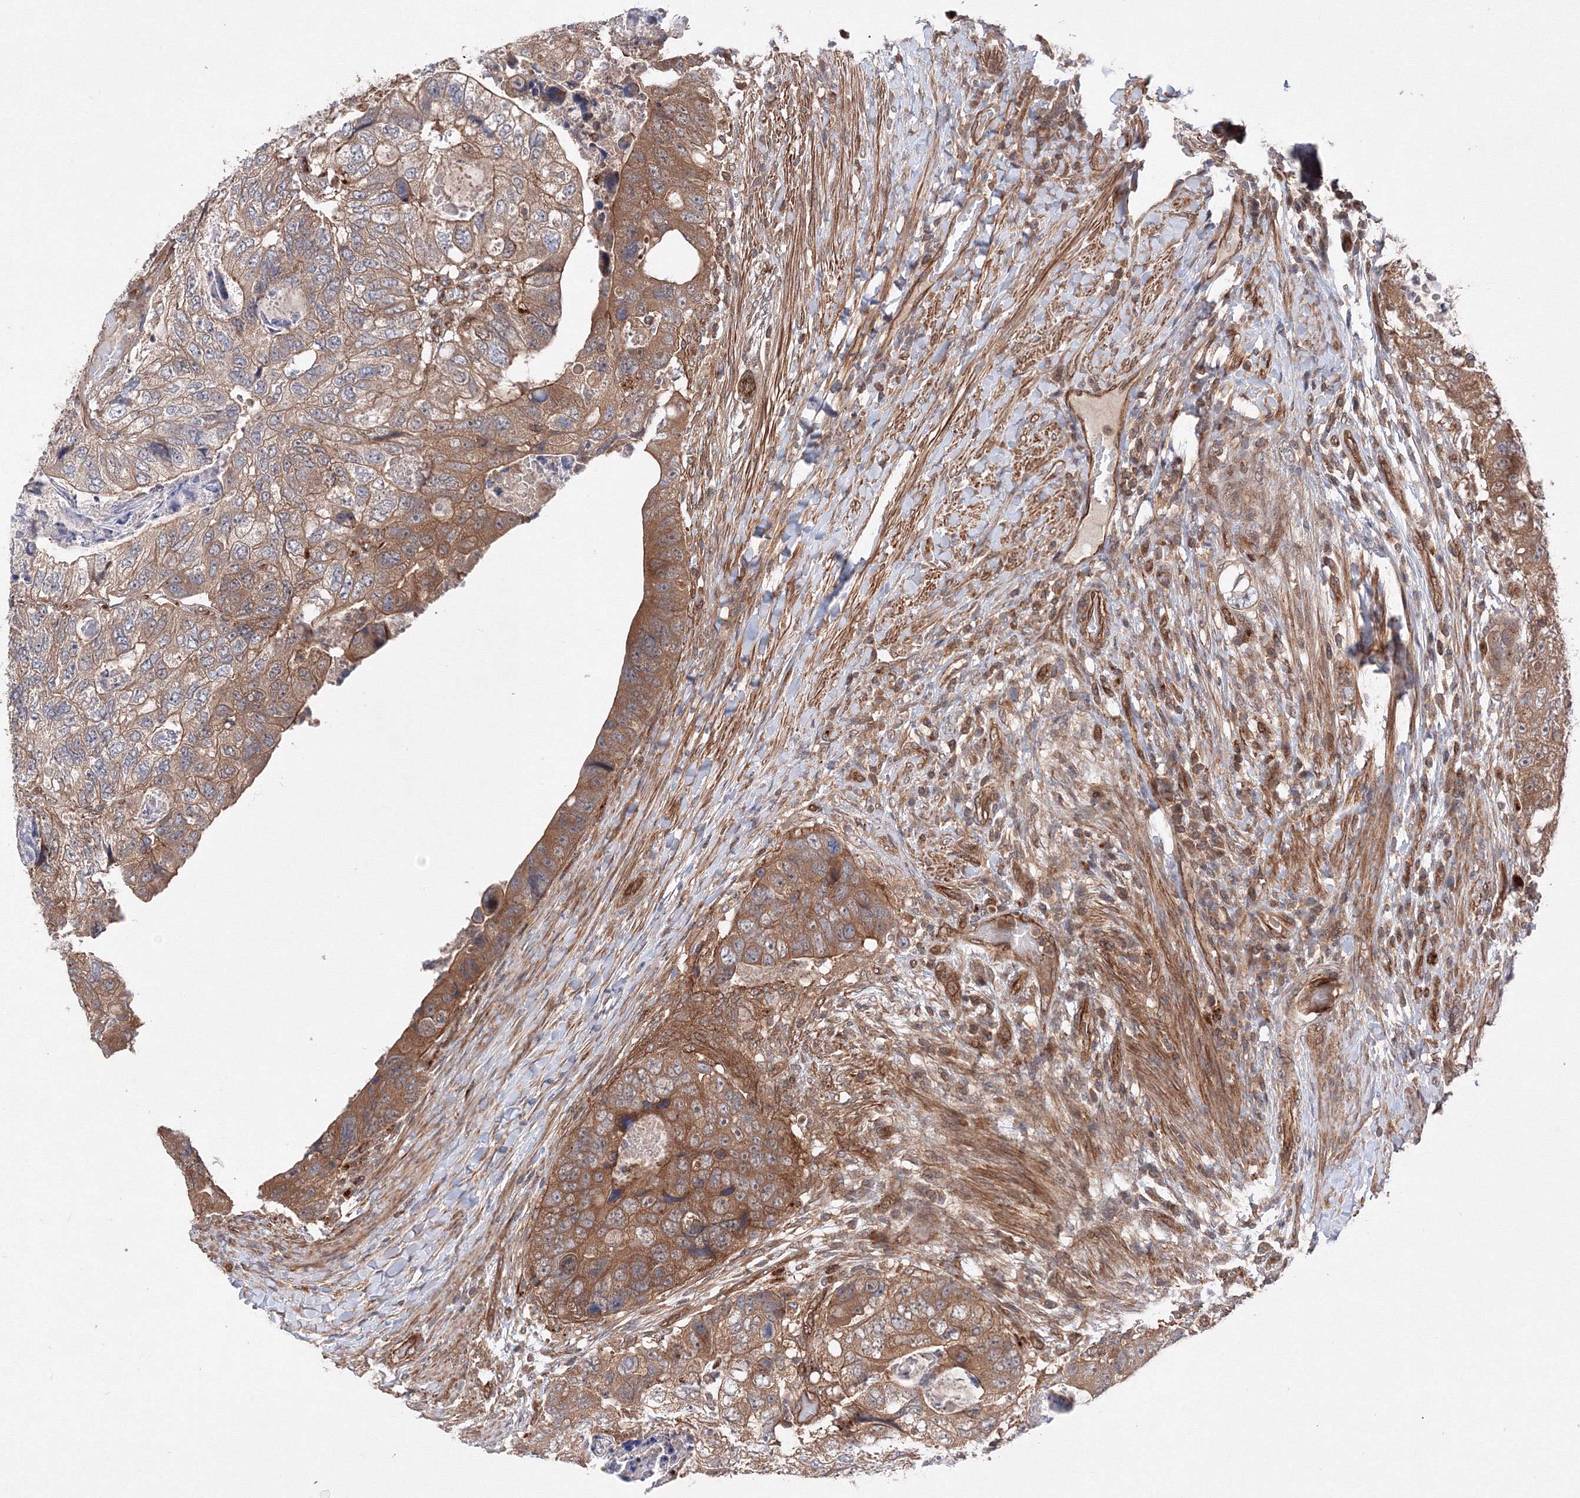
{"staining": {"intensity": "moderate", "quantity": ">75%", "location": "cytoplasmic/membranous"}, "tissue": "colorectal cancer", "cell_type": "Tumor cells", "image_type": "cancer", "snomed": [{"axis": "morphology", "description": "Adenocarcinoma, NOS"}, {"axis": "topography", "description": "Rectum"}], "caption": "Immunohistochemical staining of colorectal adenocarcinoma shows medium levels of moderate cytoplasmic/membranous positivity in approximately >75% of tumor cells.", "gene": "DCTD", "patient": {"sex": "male", "age": 59}}